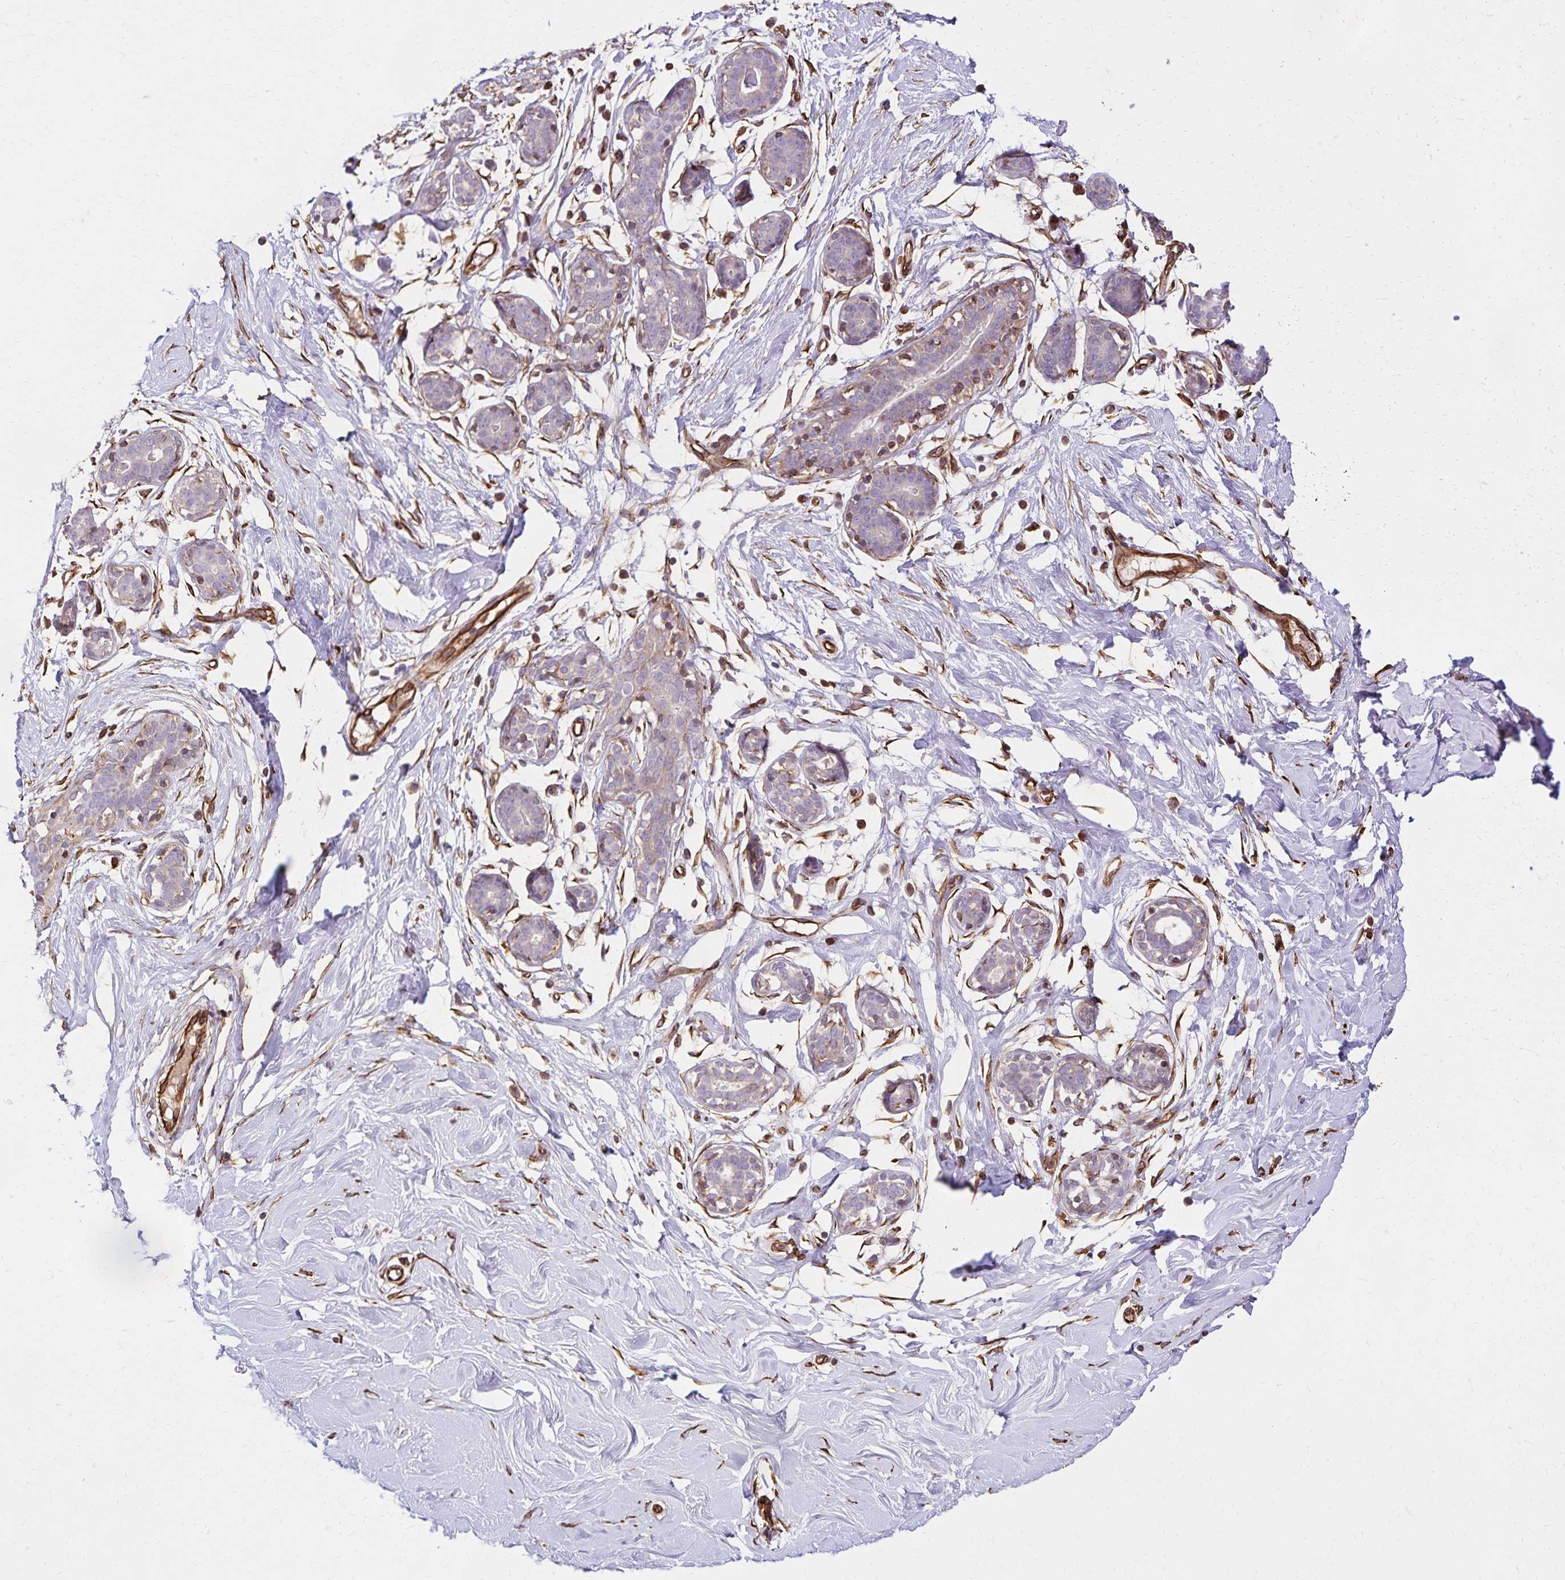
{"staining": {"intensity": "moderate", "quantity": "<25%", "location": "cytoplasmic/membranous"}, "tissue": "breast", "cell_type": "Adipocytes", "image_type": "normal", "snomed": [{"axis": "morphology", "description": "Normal tissue, NOS"}, {"axis": "topography", "description": "Breast"}], "caption": "A micrograph of human breast stained for a protein reveals moderate cytoplasmic/membranous brown staining in adipocytes.", "gene": "TRPV6", "patient": {"sex": "female", "age": 27}}